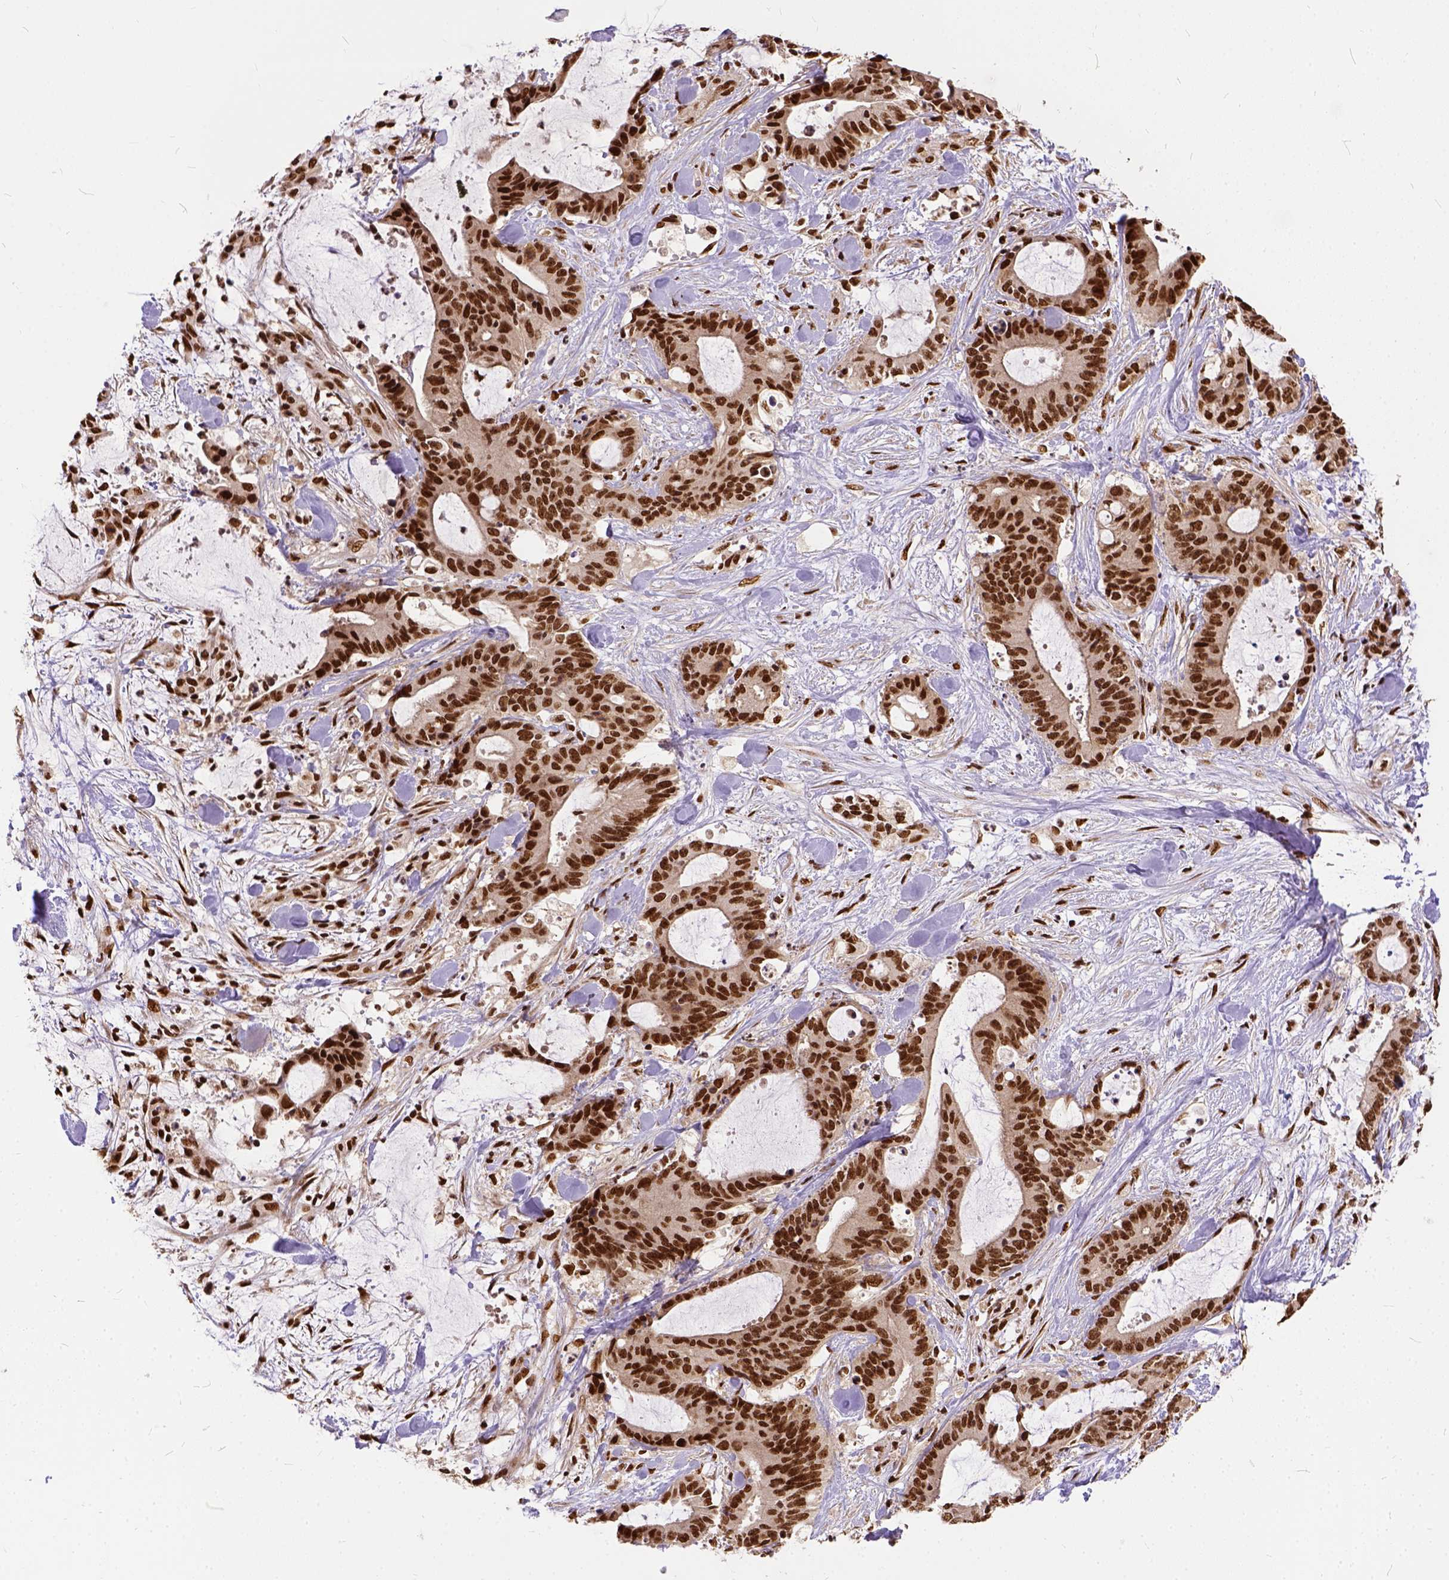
{"staining": {"intensity": "strong", "quantity": ">75%", "location": "nuclear"}, "tissue": "liver cancer", "cell_type": "Tumor cells", "image_type": "cancer", "snomed": [{"axis": "morphology", "description": "Cholangiocarcinoma"}, {"axis": "topography", "description": "Liver"}], "caption": "Tumor cells demonstrate high levels of strong nuclear staining in about >75% of cells in human liver cancer.", "gene": "NACC1", "patient": {"sex": "female", "age": 73}}